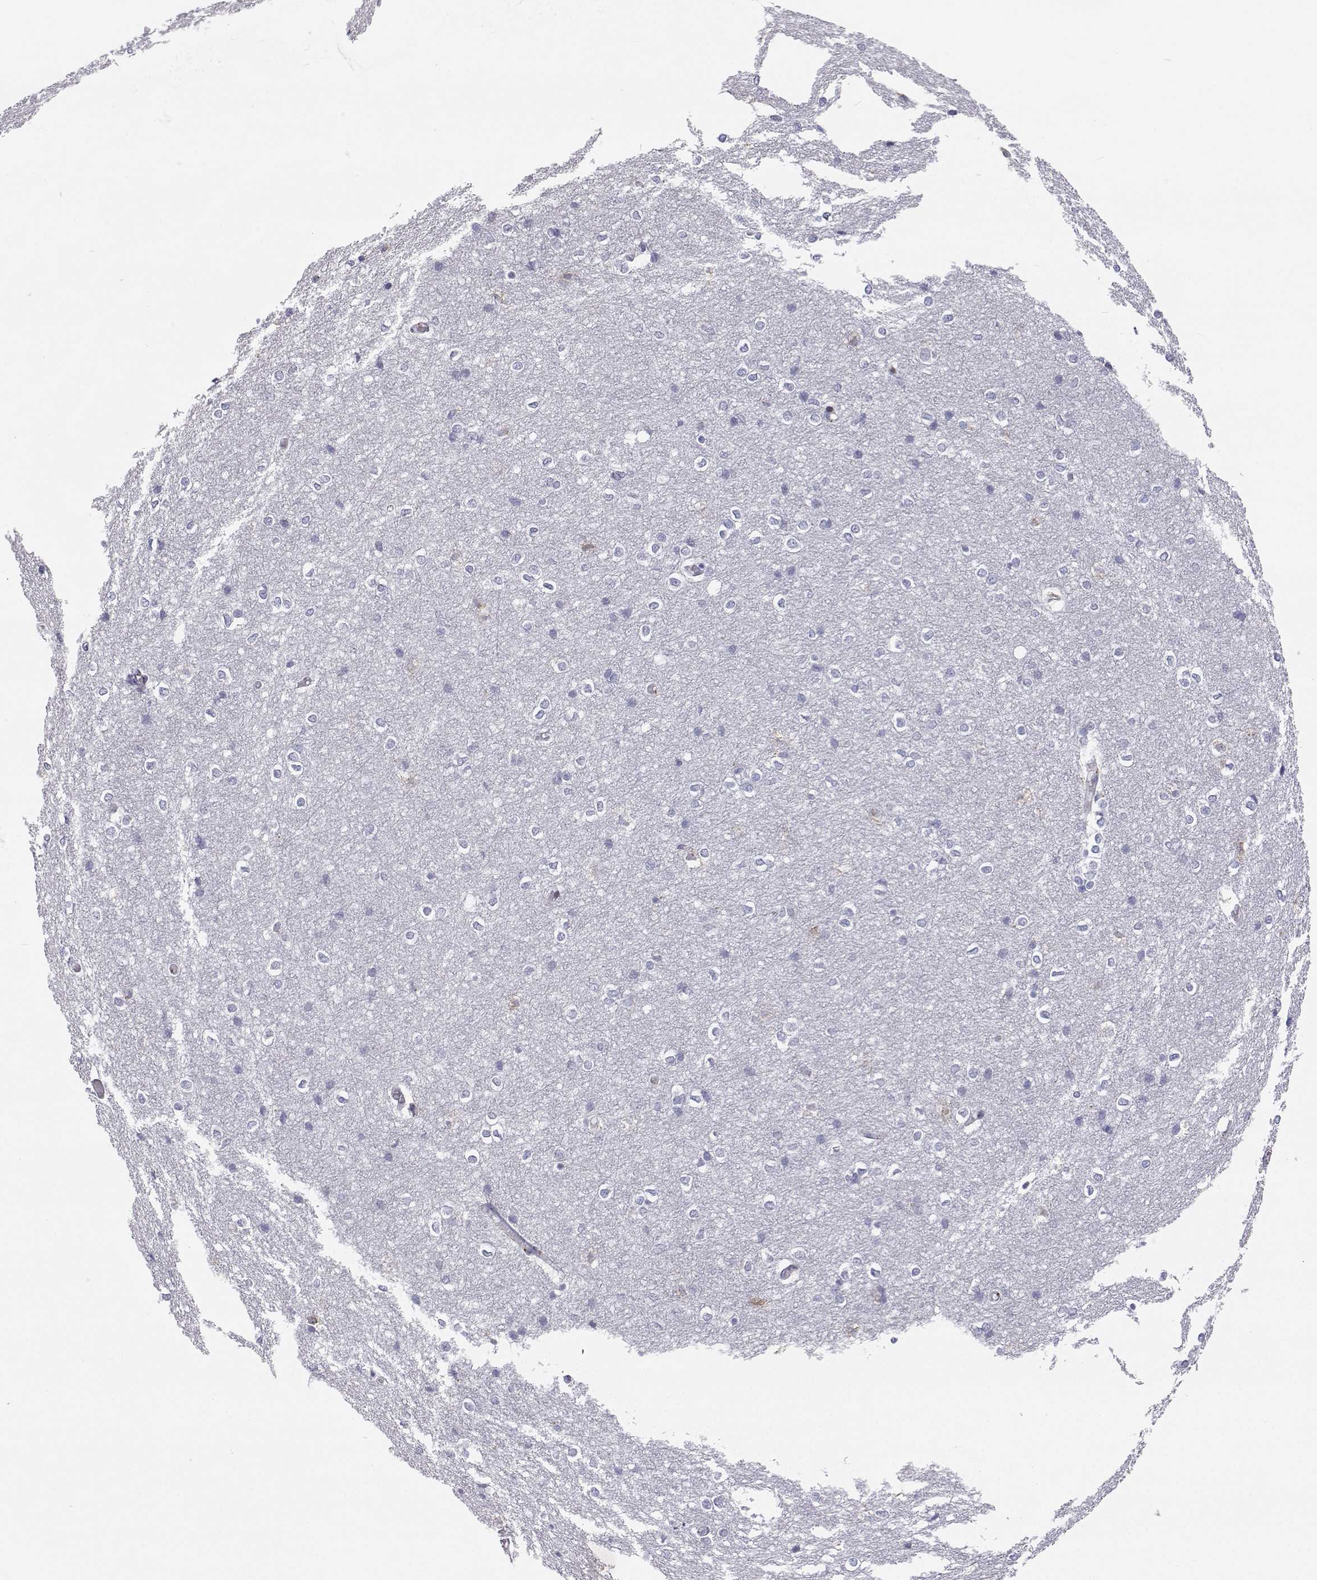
{"staining": {"intensity": "moderate", "quantity": "<25%", "location": "cytoplasmic/membranous"}, "tissue": "cerebral cortex", "cell_type": "Endothelial cells", "image_type": "normal", "snomed": [{"axis": "morphology", "description": "Normal tissue, NOS"}, {"axis": "topography", "description": "Cerebral cortex"}], "caption": "Immunohistochemical staining of unremarkable human cerebral cortex demonstrates moderate cytoplasmic/membranous protein expression in about <25% of endothelial cells.", "gene": "STARD13", "patient": {"sex": "male", "age": 37}}